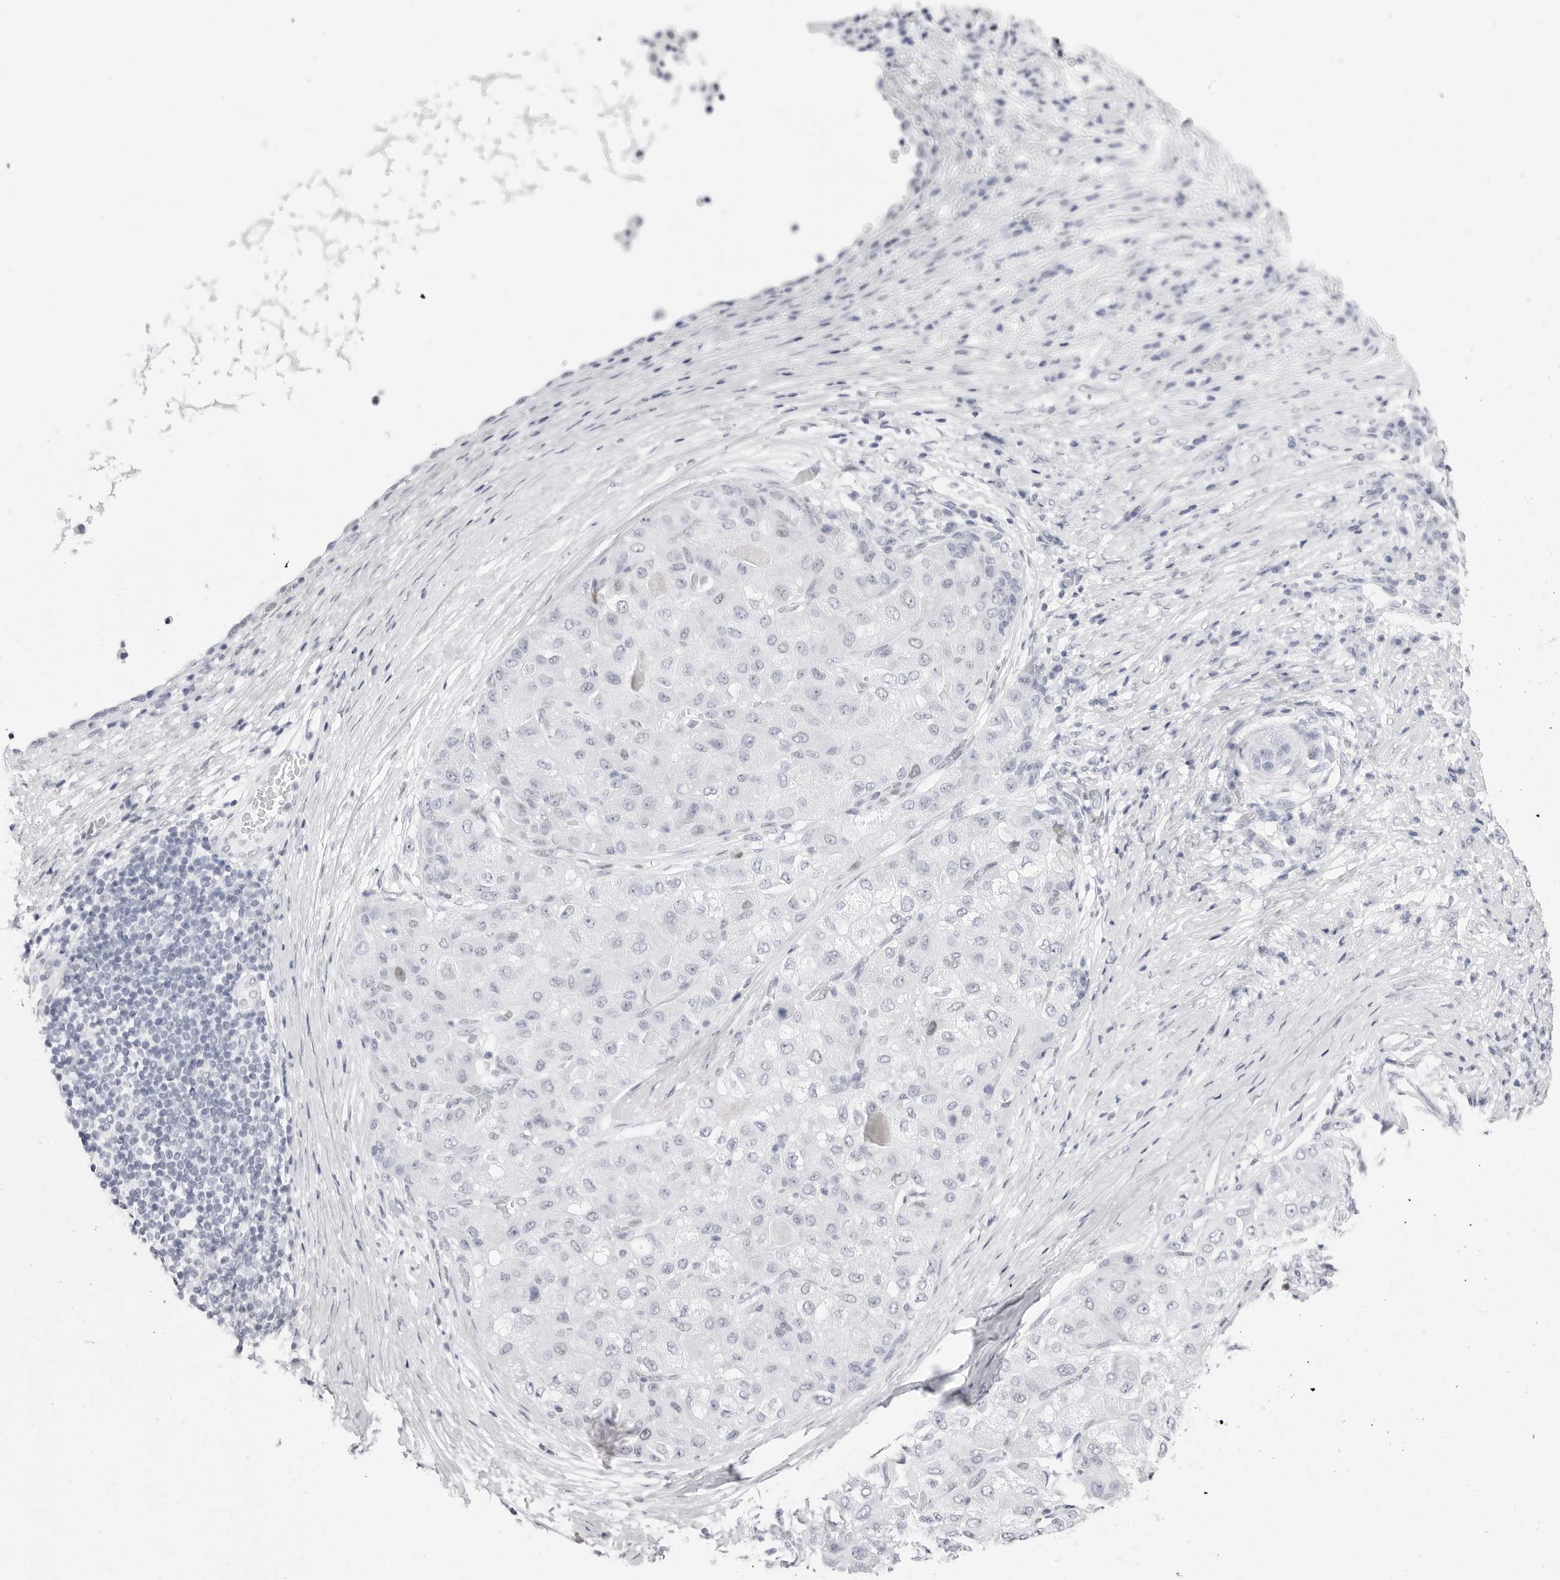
{"staining": {"intensity": "negative", "quantity": "none", "location": "none"}, "tissue": "liver cancer", "cell_type": "Tumor cells", "image_type": "cancer", "snomed": [{"axis": "morphology", "description": "Carcinoma, Hepatocellular, NOS"}, {"axis": "topography", "description": "Liver"}], "caption": "Tumor cells are negative for protein expression in human liver cancer.", "gene": "NASP", "patient": {"sex": "male", "age": 80}}